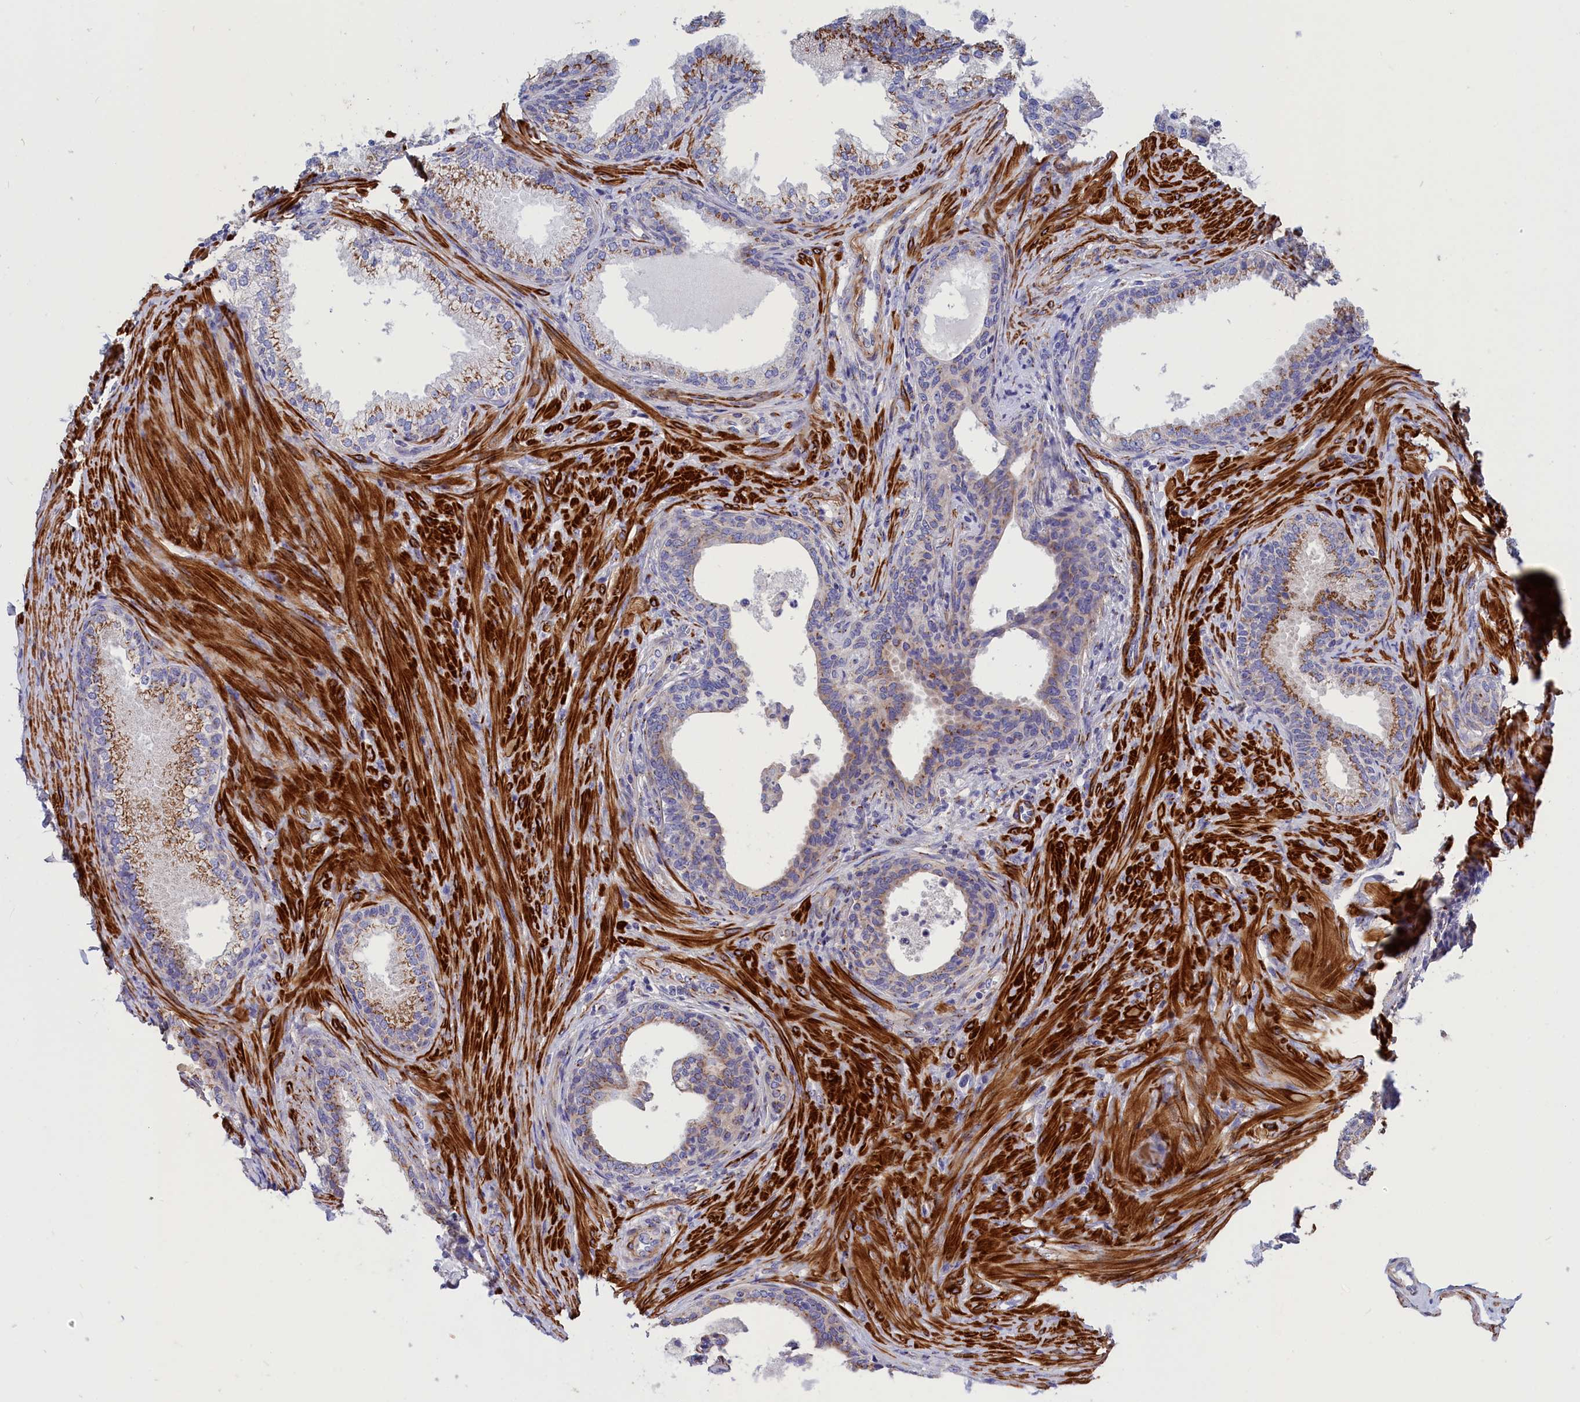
{"staining": {"intensity": "moderate", "quantity": "25%-75%", "location": "cytoplasmic/membranous"}, "tissue": "prostate", "cell_type": "Glandular cells", "image_type": "normal", "snomed": [{"axis": "morphology", "description": "Normal tissue, NOS"}, {"axis": "topography", "description": "Prostate"}], "caption": "Prostate stained for a protein (brown) demonstrates moderate cytoplasmic/membranous positive staining in about 25%-75% of glandular cells.", "gene": "TUBGCP4", "patient": {"sex": "male", "age": 76}}